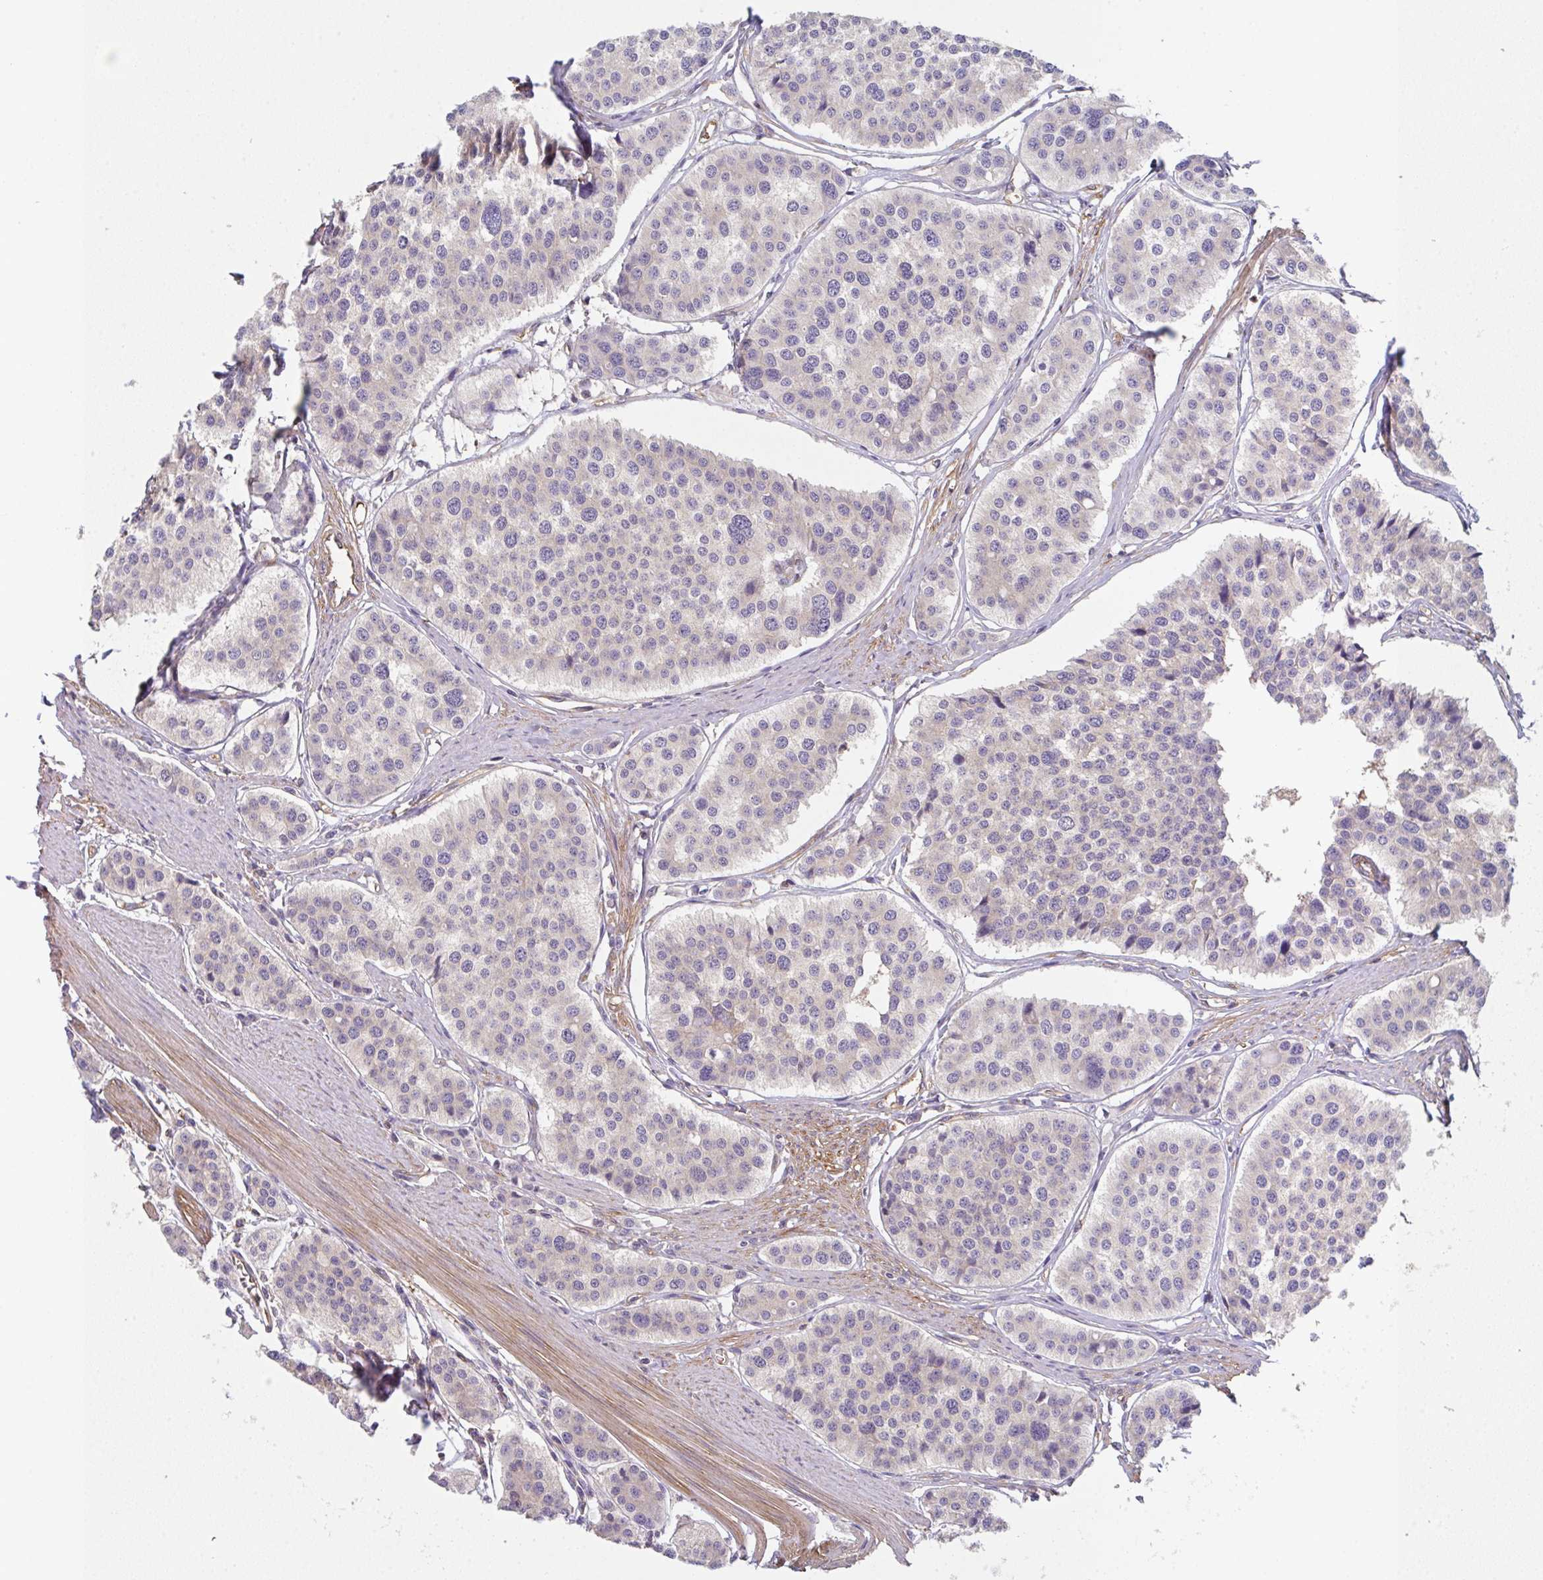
{"staining": {"intensity": "negative", "quantity": "none", "location": "none"}, "tissue": "carcinoid", "cell_type": "Tumor cells", "image_type": "cancer", "snomed": [{"axis": "morphology", "description": "Carcinoid, malignant, NOS"}, {"axis": "topography", "description": "Small intestine"}], "caption": "There is no significant positivity in tumor cells of malignant carcinoid. Nuclei are stained in blue.", "gene": "TMEM229A", "patient": {"sex": "male", "age": 60}}